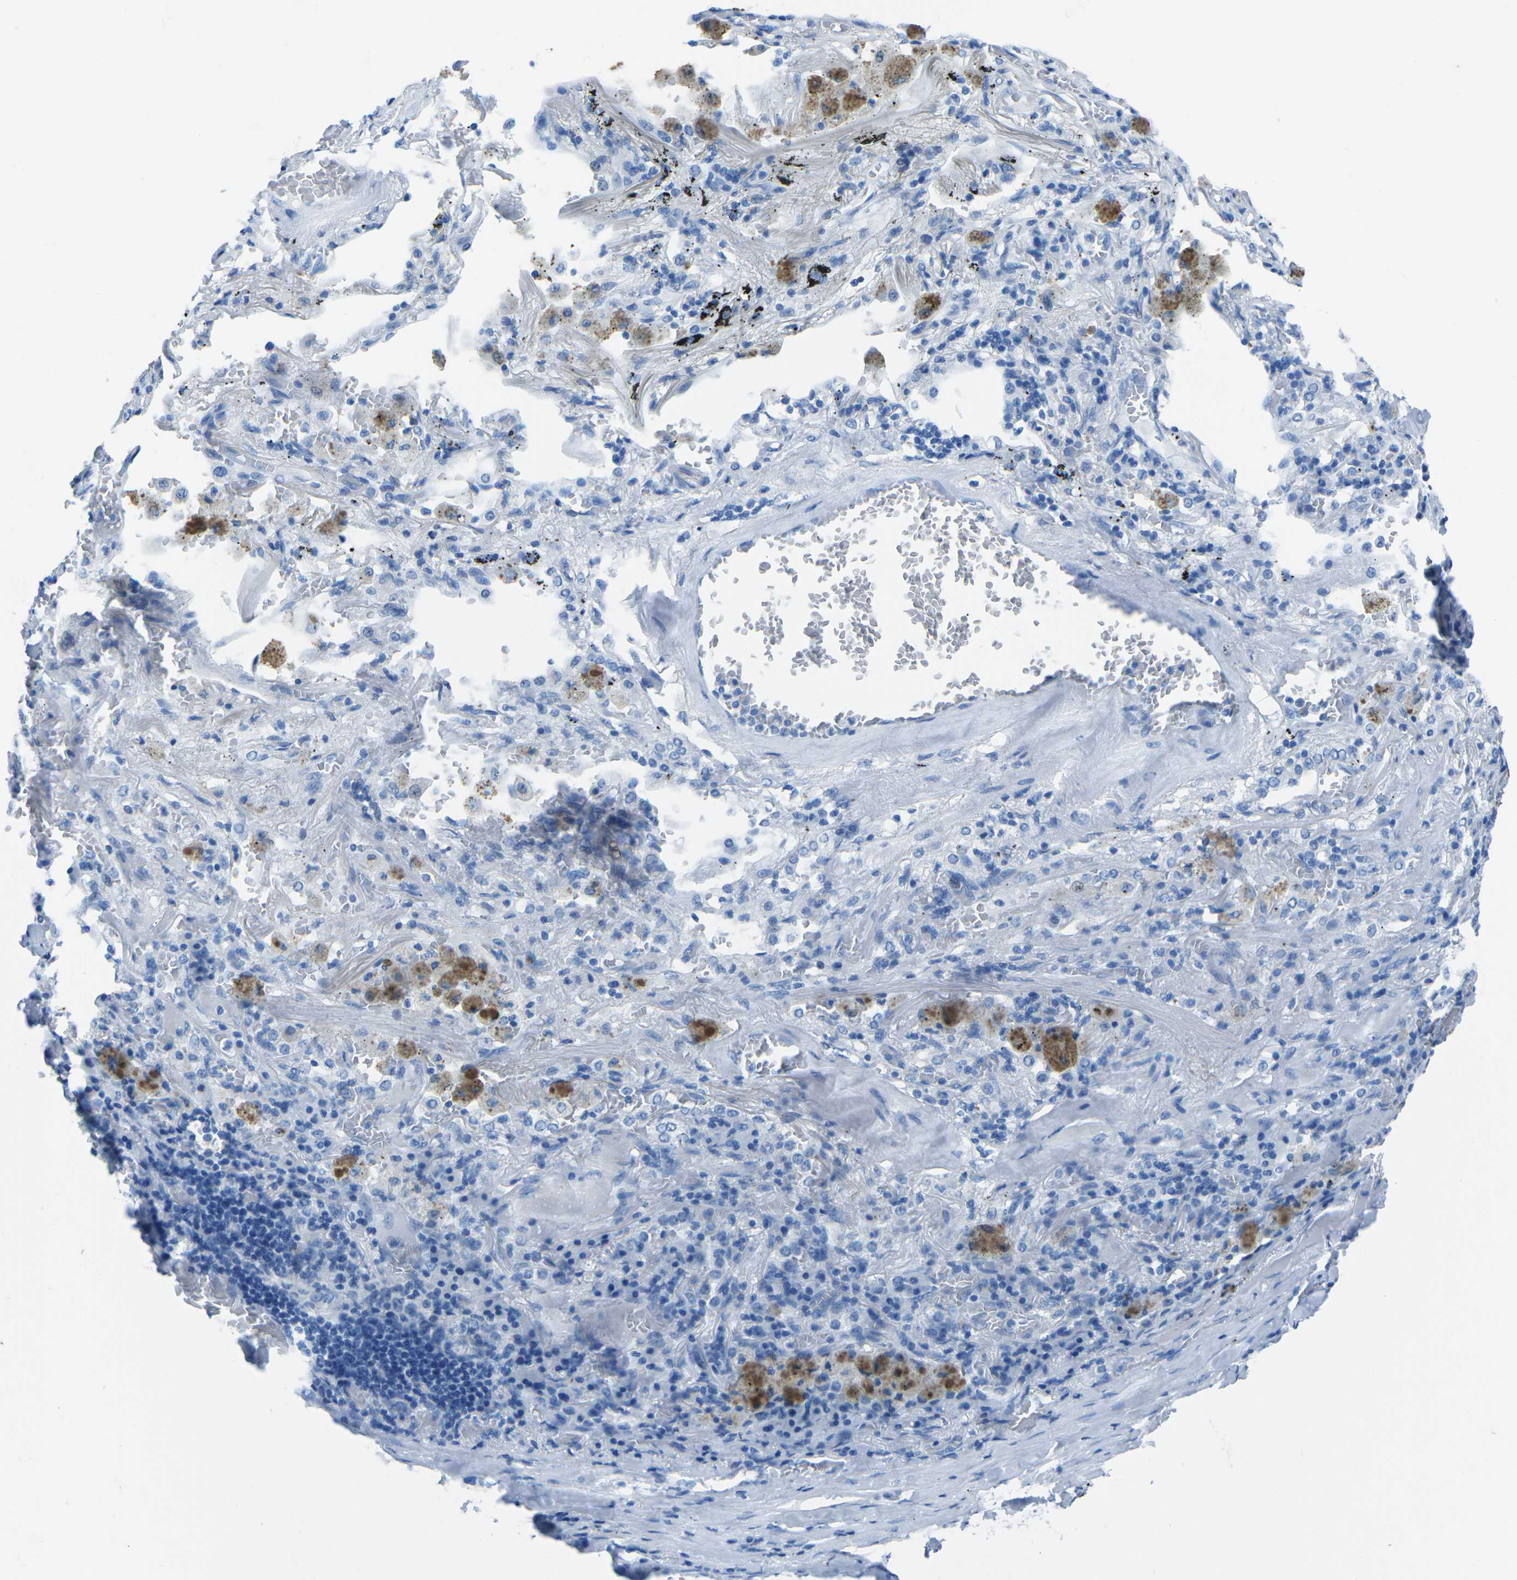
{"staining": {"intensity": "negative", "quantity": "none", "location": "none"}, "tissue": "lung cancer", "cell_type": "Tumor cells", "image_type": "cancer", "snomed": [{"axis": "morphology", "description": "Squamous cell carcinoma, NOS"}, {"axis": "topography", "description": "Lung"}], "caption": "IHC image of neoplastic tissue: human squamous cell carcinoma (lung) stained with DAB exhibits no significant protein positivity in tumor cells.", "gene": "MYH8", "patient": {"sex": "male", "age": 57}}